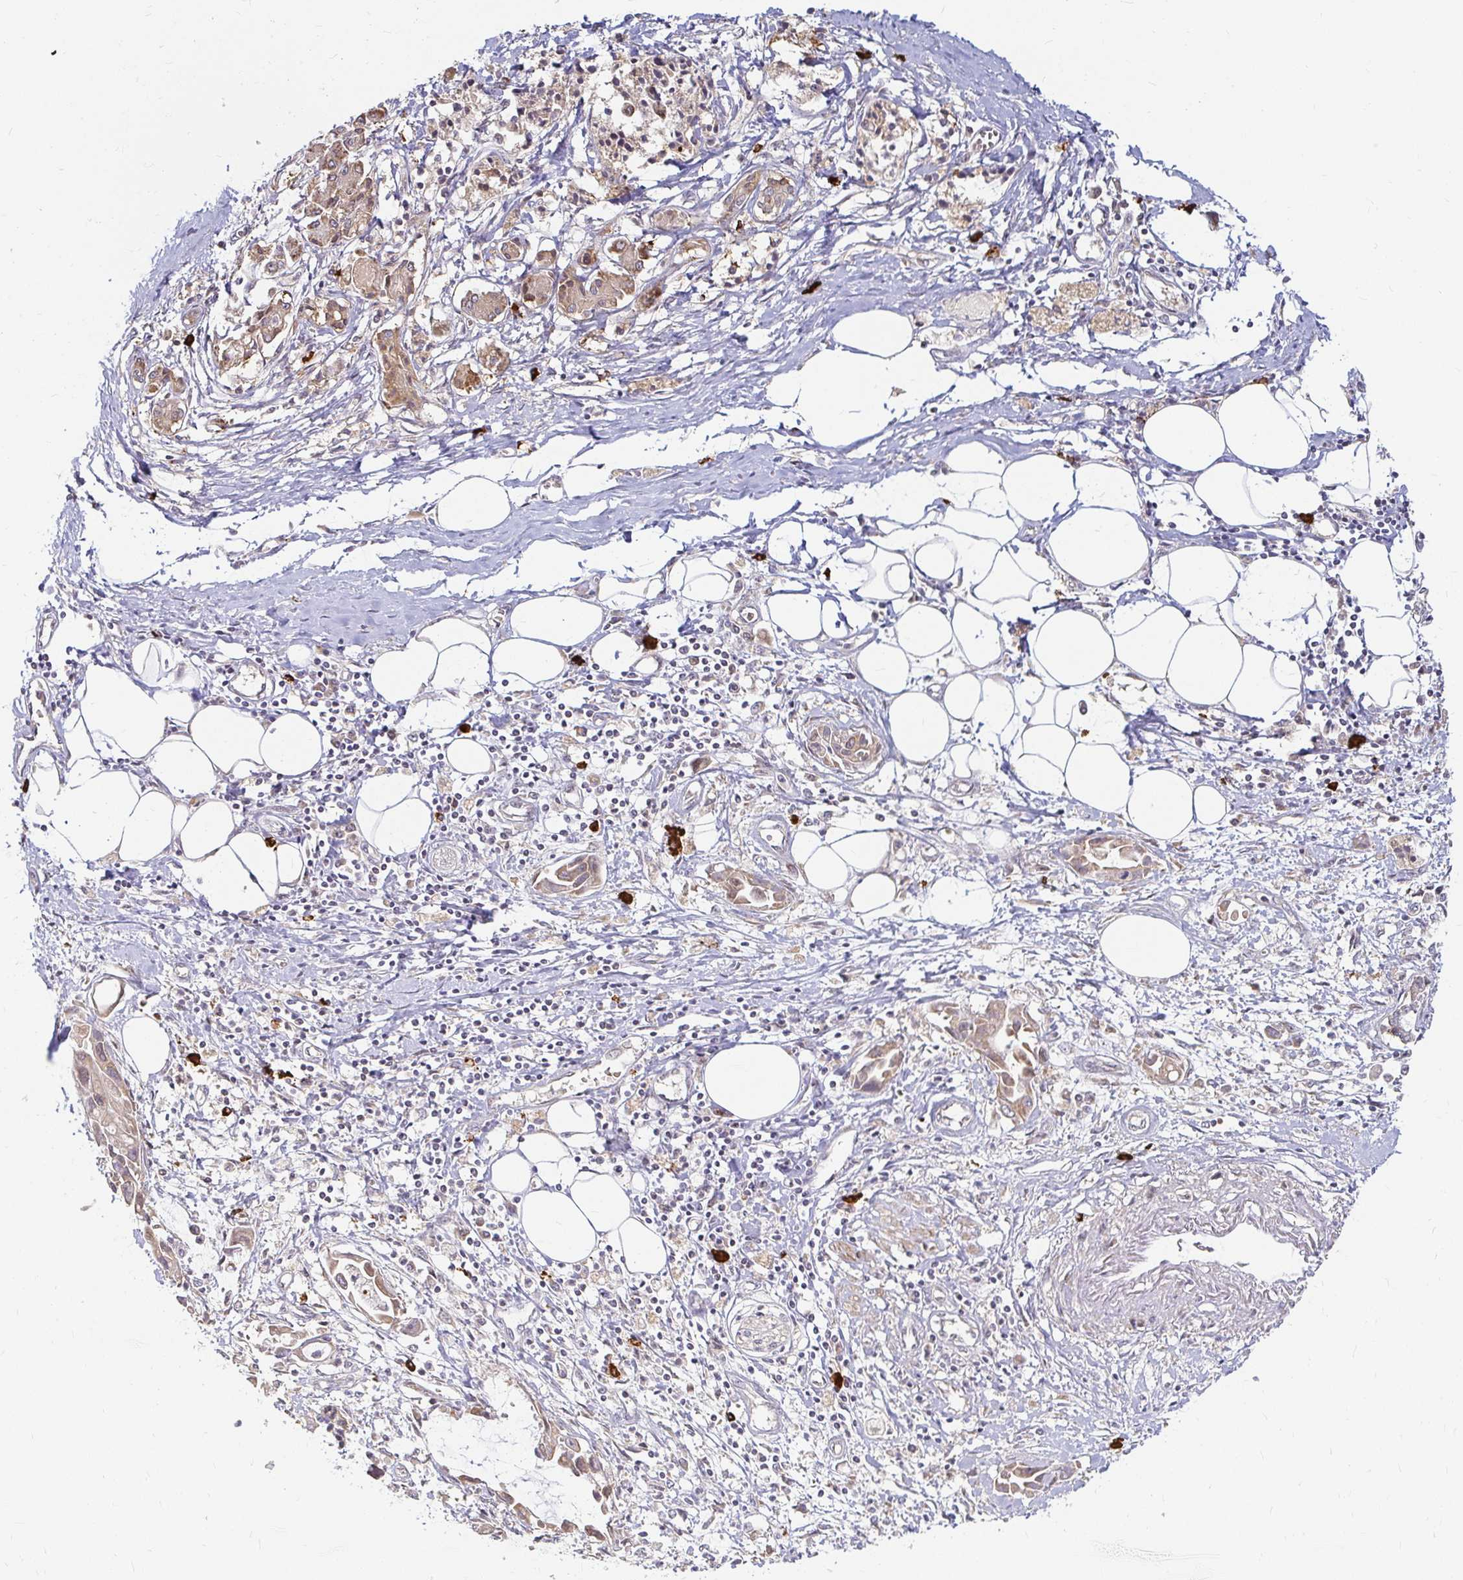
{"staining": {"intensity": "weak", "quantity": ">75%", "location": "cytoplasmic/membranous"}, "tissue": "pancreatic cancer", "cell_type": "Tumor cells", "image_type": "cancer", "snomed": [{"axis": "morphology", "description": "Adenocarcinoma, NOS"}, {"axis": "topography", "description": "Pancreas"}], "caption": "The micrograph demonstrates staining of pancreatic cancer, revealing weak cytoplasmic/membranous protein positivity (brown color) within tumor cells.", "gene": "CAST", "patient": {"sex": "male", "age": 84}}